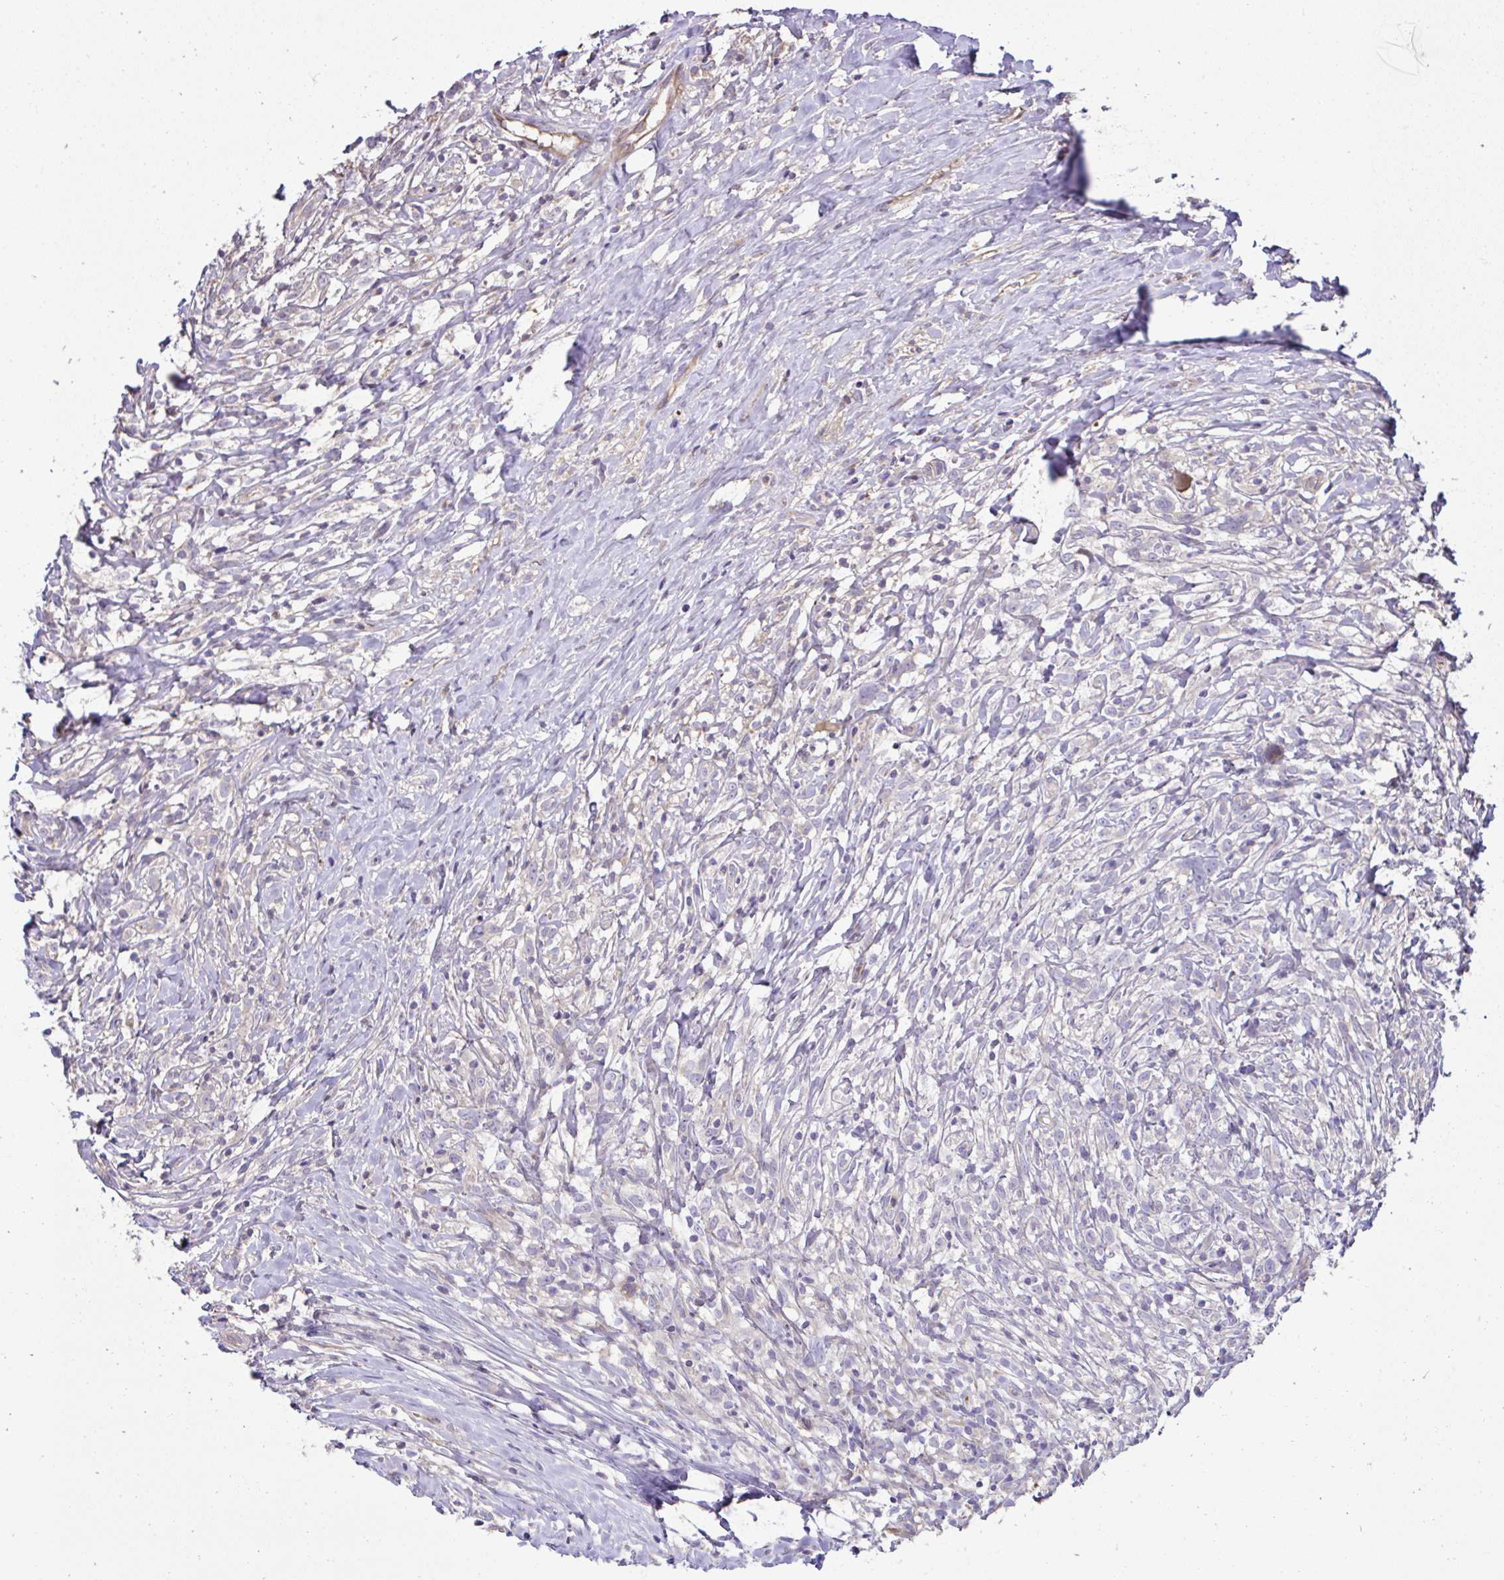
{"staining": {"intensity": "negative", "quantity": "none", "location": "none"}, "tissue": "lymphoma", "cell_type": "Tumor cells", "image_type": "cancer", "snomed": [{"axis": "morphology", "description": "Hodgkin's disease, NOS"}, {"axis": "topography", "description": "No Tissue"}], "caption": "Hodgkin's disease stained for a protein using IHC reveals no positivity tumor cells.", "gene": "CCDC85C", "patient": {"sex": "female", "age": 21}}